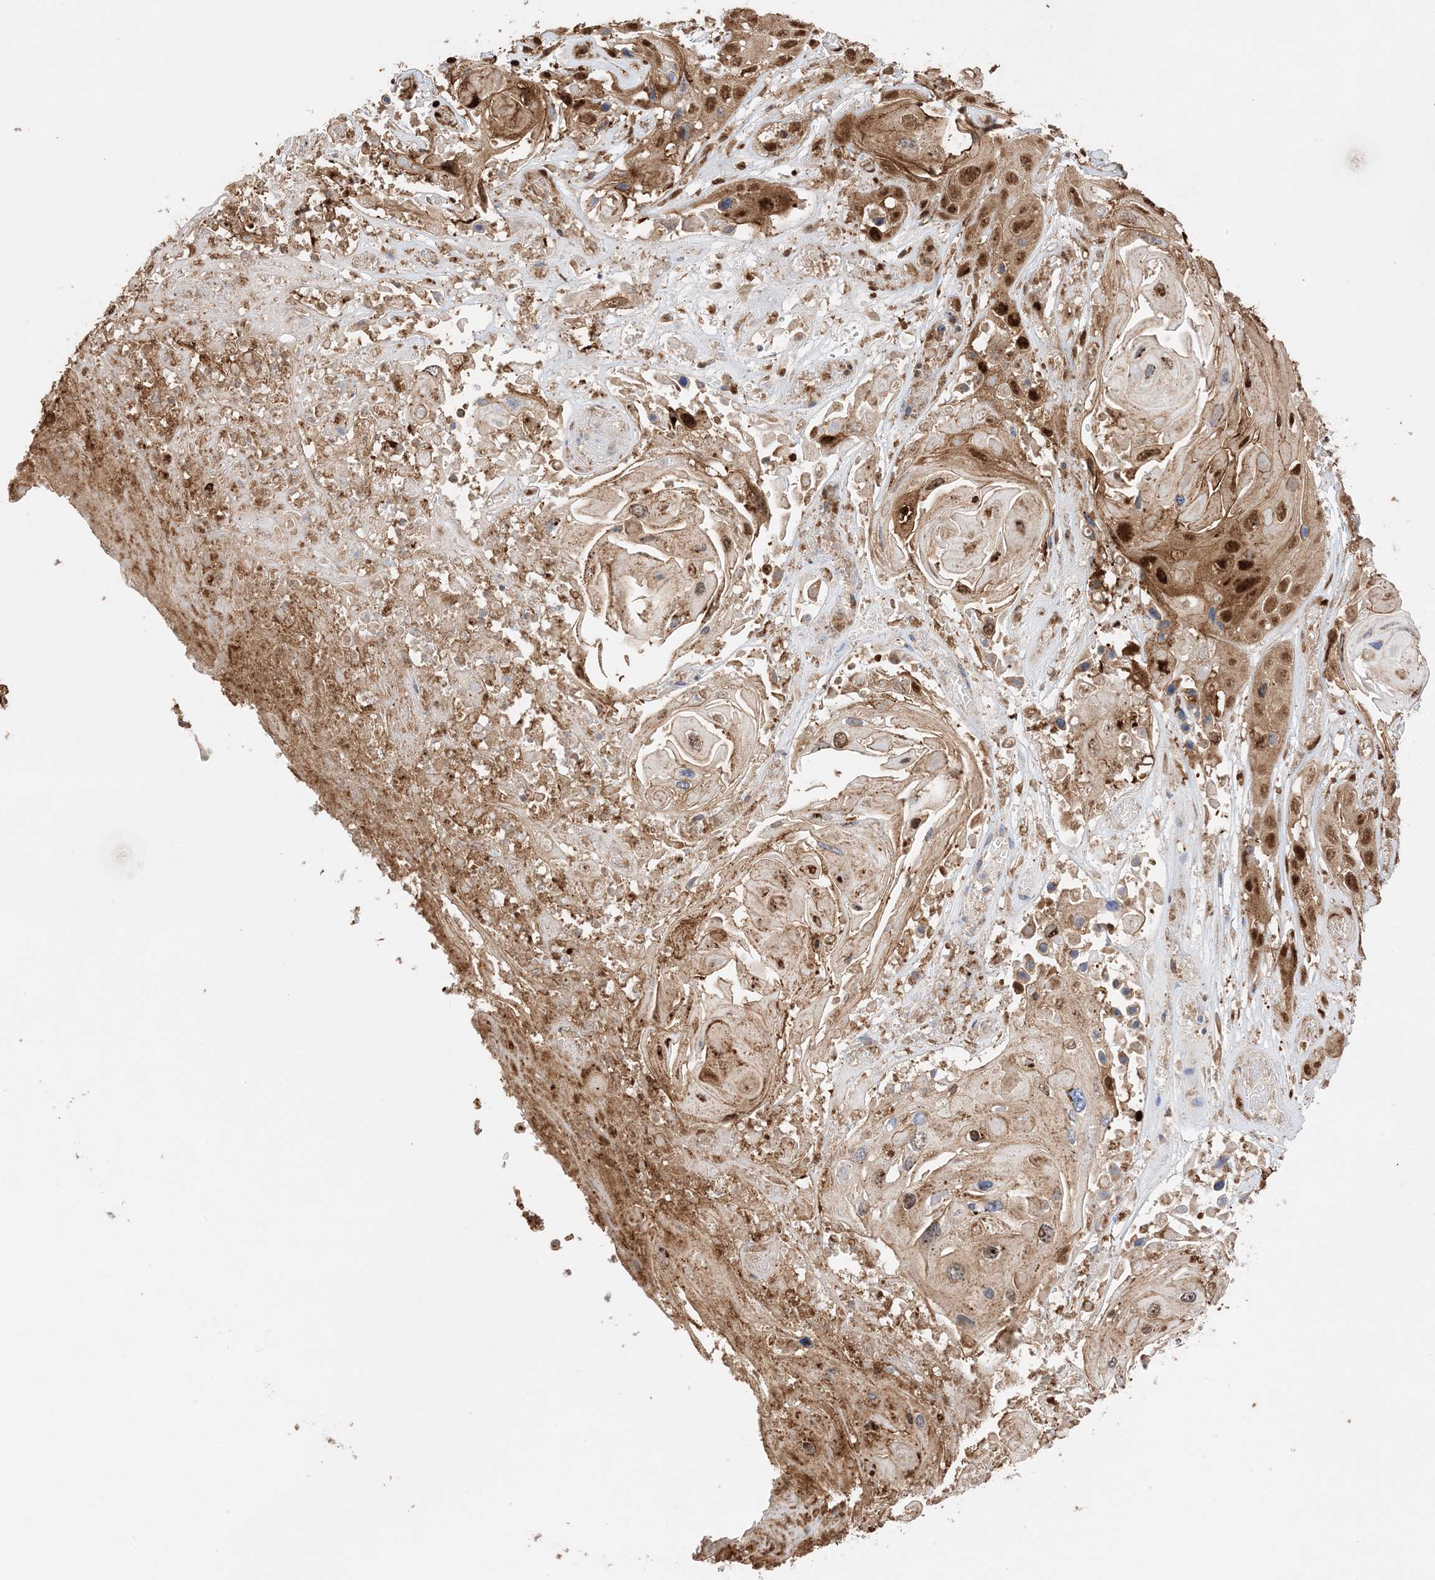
{"staining": {"intensity": "strong", "quantity": ">75%", "location": "cytoplasmic/membranous,nuclear"}, "tissue": "skin cancer", "cell_type": "Tumor cells", "image_type": "cancer", "snomed": [{"axis": "morphology", "description": "Squamous cell carcinoma, NOS"}, {"axis": "topography", "description": "Skin"}], "caption": "IHC photomicrograph of squamous cell carcinoma (skin) stained for a protein (brown), which displays high levels of strong cytoplasmic/membranous and nuclear expression in approximately >75% of tumor cells.", "gene": "ZBTB41", "patient": {"sex": "male", "age": 55}}